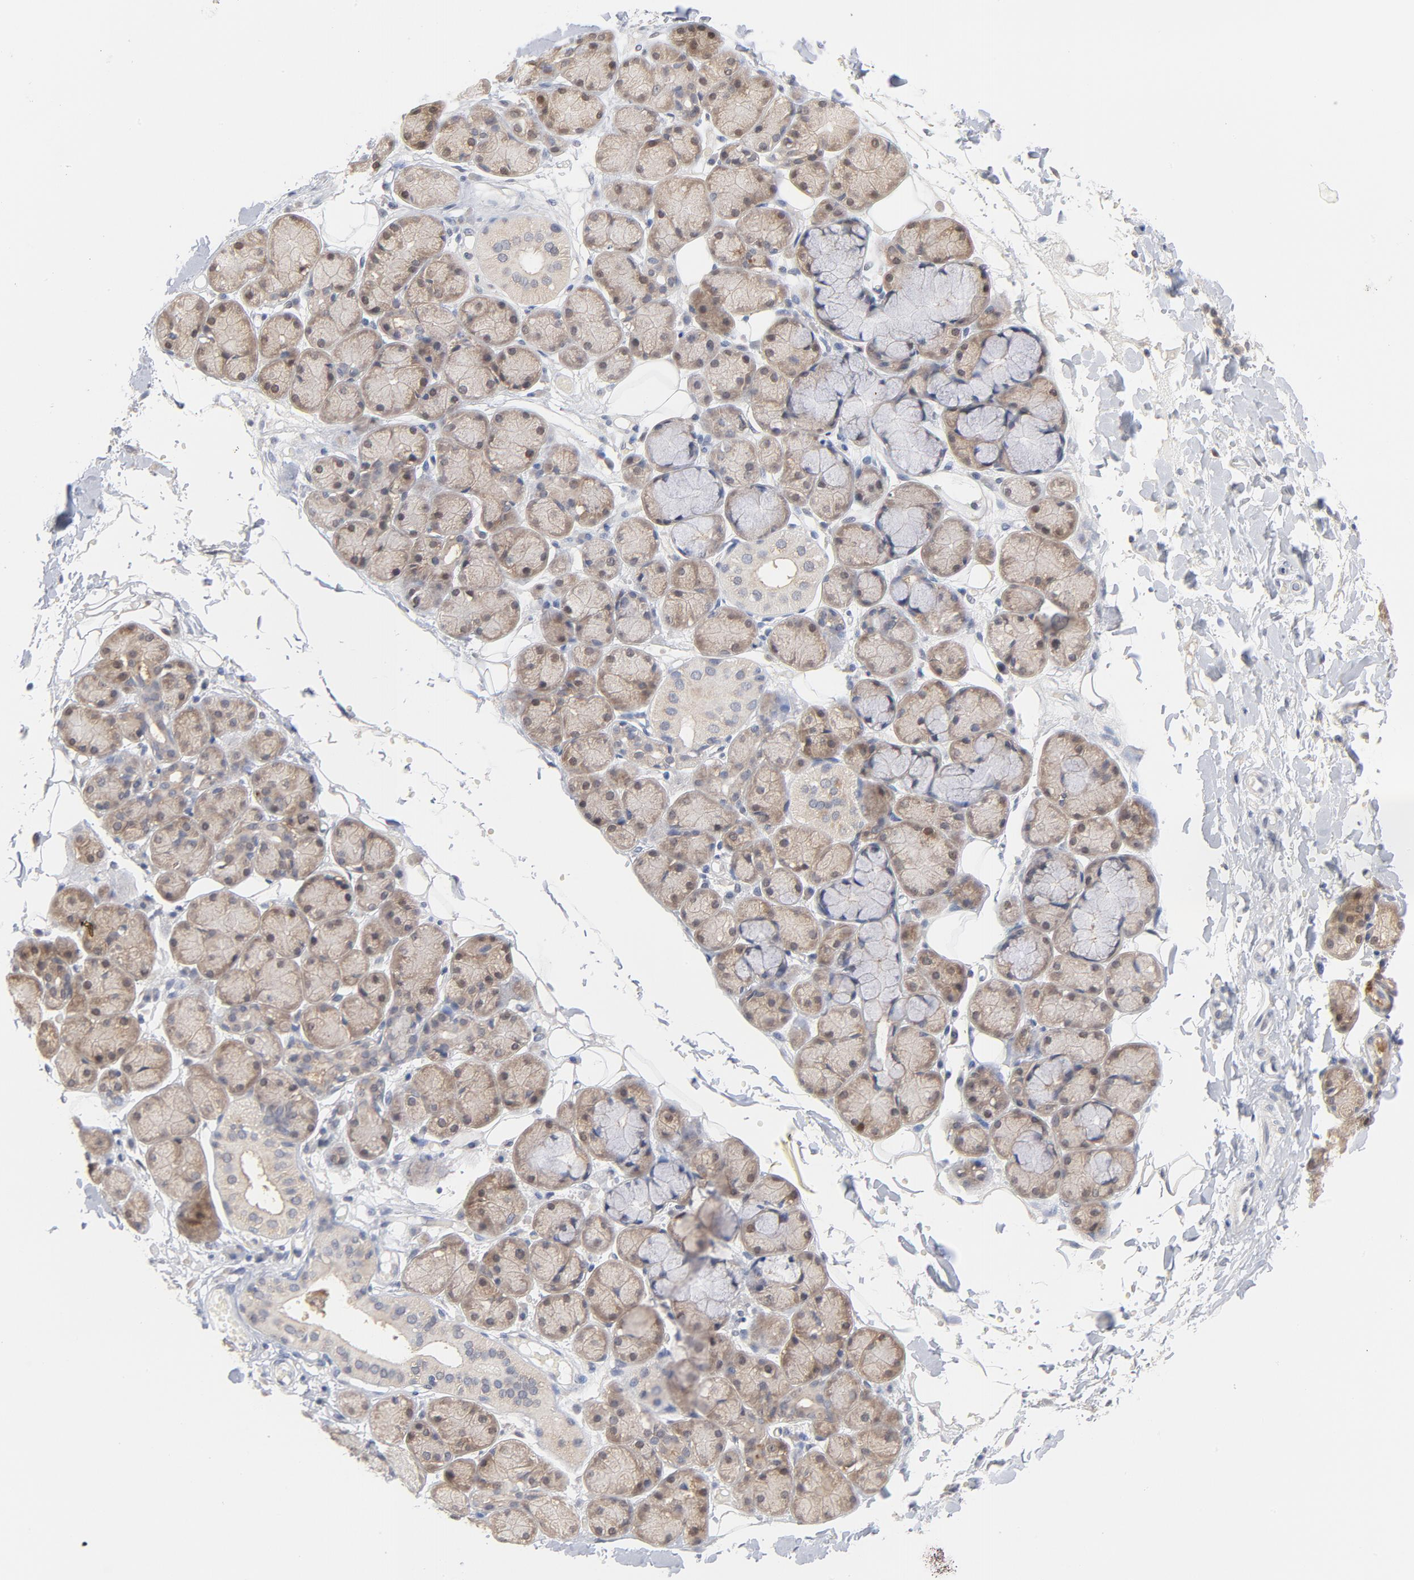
{"staining": {"intensity": "weak", "quantity": "<25%", "location": "cytoplasmic/membranous,nuclear"}, "tissue": "salivary gland", "cell_type": "Glandular cells", "image_type": "normal", "snomed": [{"axis": "morphology", "description": "Normal tissue, NOS"}, {"axis": "topography", "description": "Skeletal muscle"}, {"axis": "topography", "description": "Oral tissue"}, {"axis": "topography", "description": "Salivary gland"}, {"axis": "topography", "description": "Peripheral nerve tissue"}], "caption": "Salivary gland stained for a protein using IHC displays no positivity glandular cells.", "gene": "UBL4A", "patient": {"sex": "male", "age": 54}}